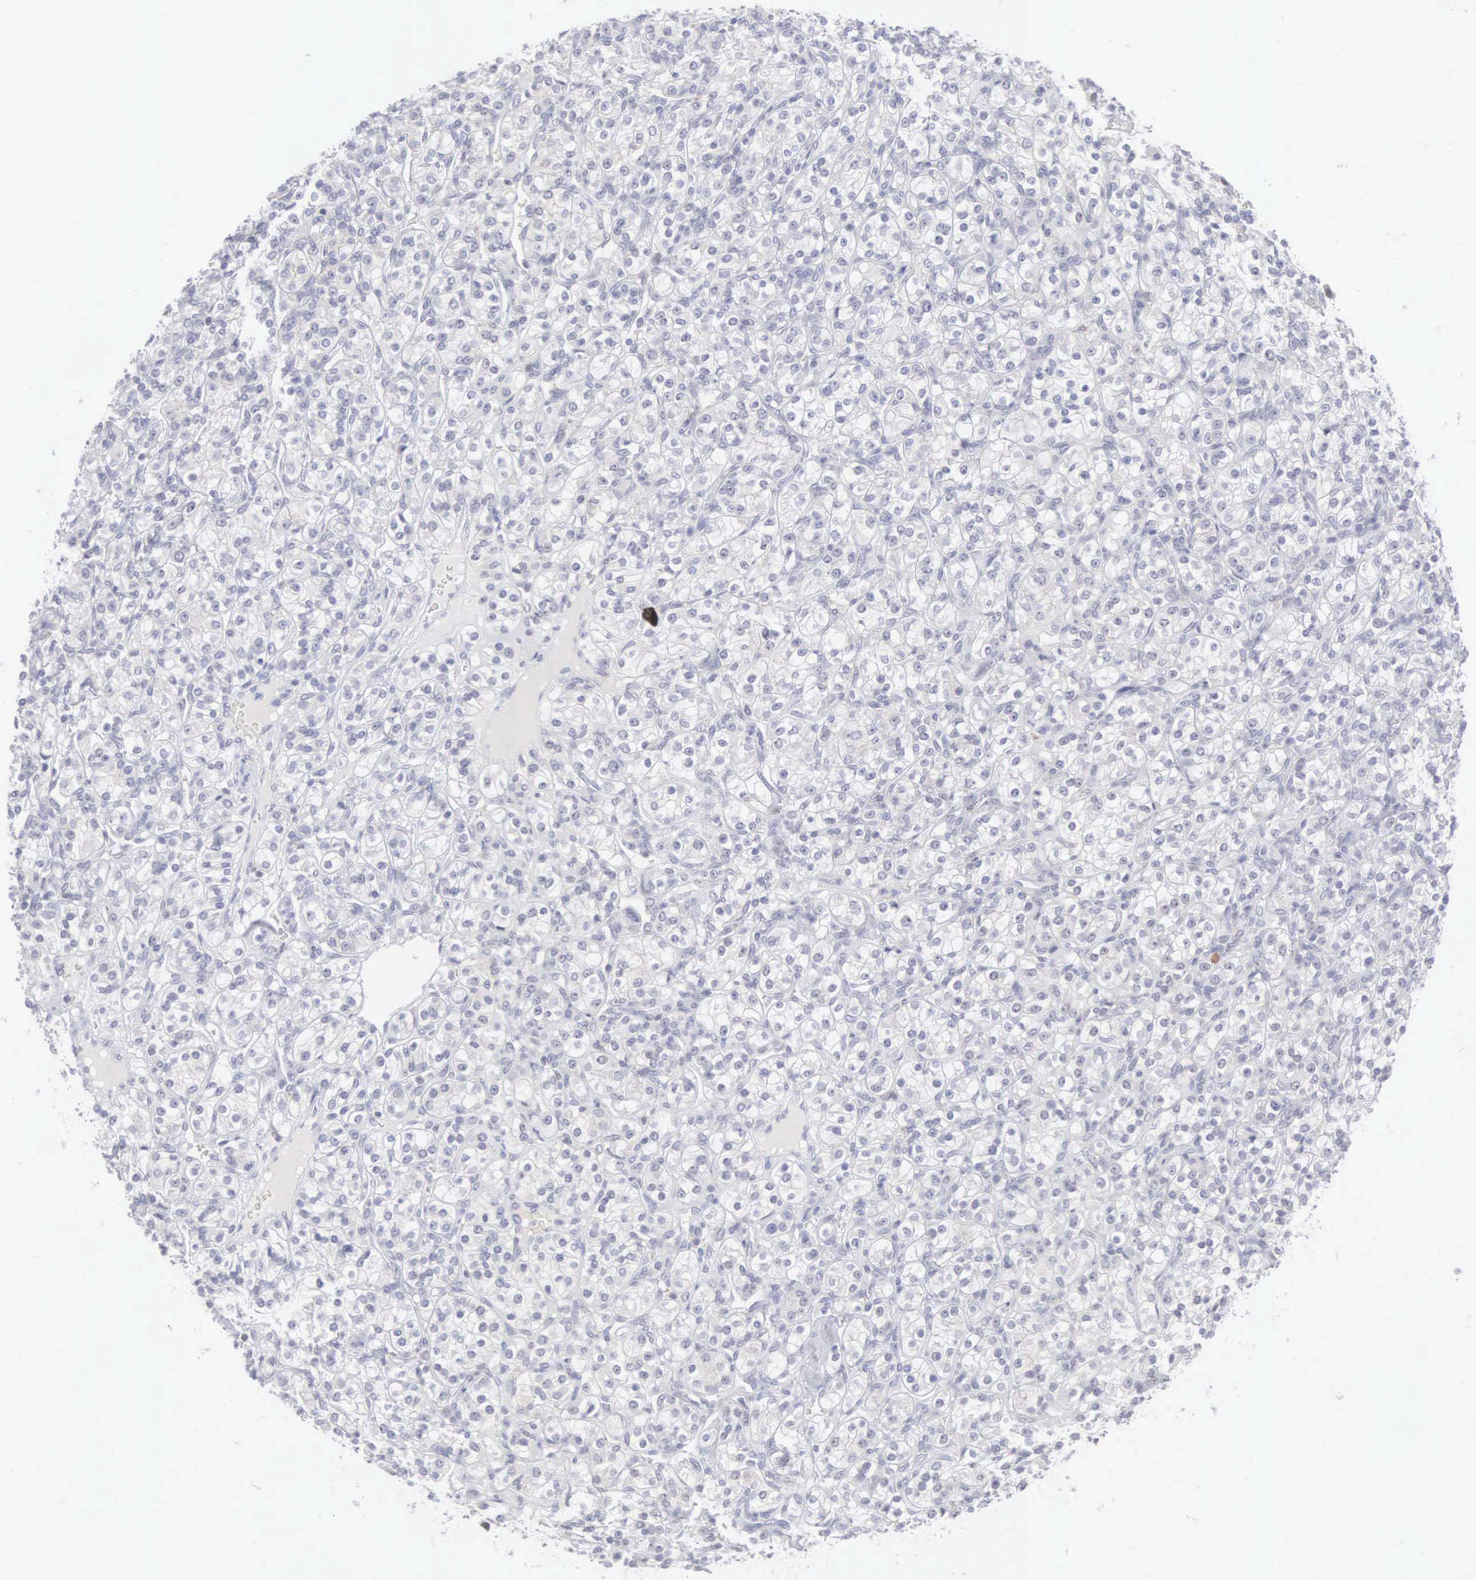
{"staining": {"intensity": "negative", "quantity": "none", "location": "none"}, "tissue": "renal cancer", "cell_type": "Tumor cells", "image_type": "cancer", "snomed": [{"axis": "morphology", "description": "Adenocarcinoma, NOS"}, {"axis": "topography", "description": "Kidney"}], "caption": "Human renal cancer (adenocarcinoma) stained for a protein using immunohistochemistry (IHC) exhibits no positivity in tumor cells.", "gene": "MNAT1", "patient": {"sex": "male", "age": 77}}